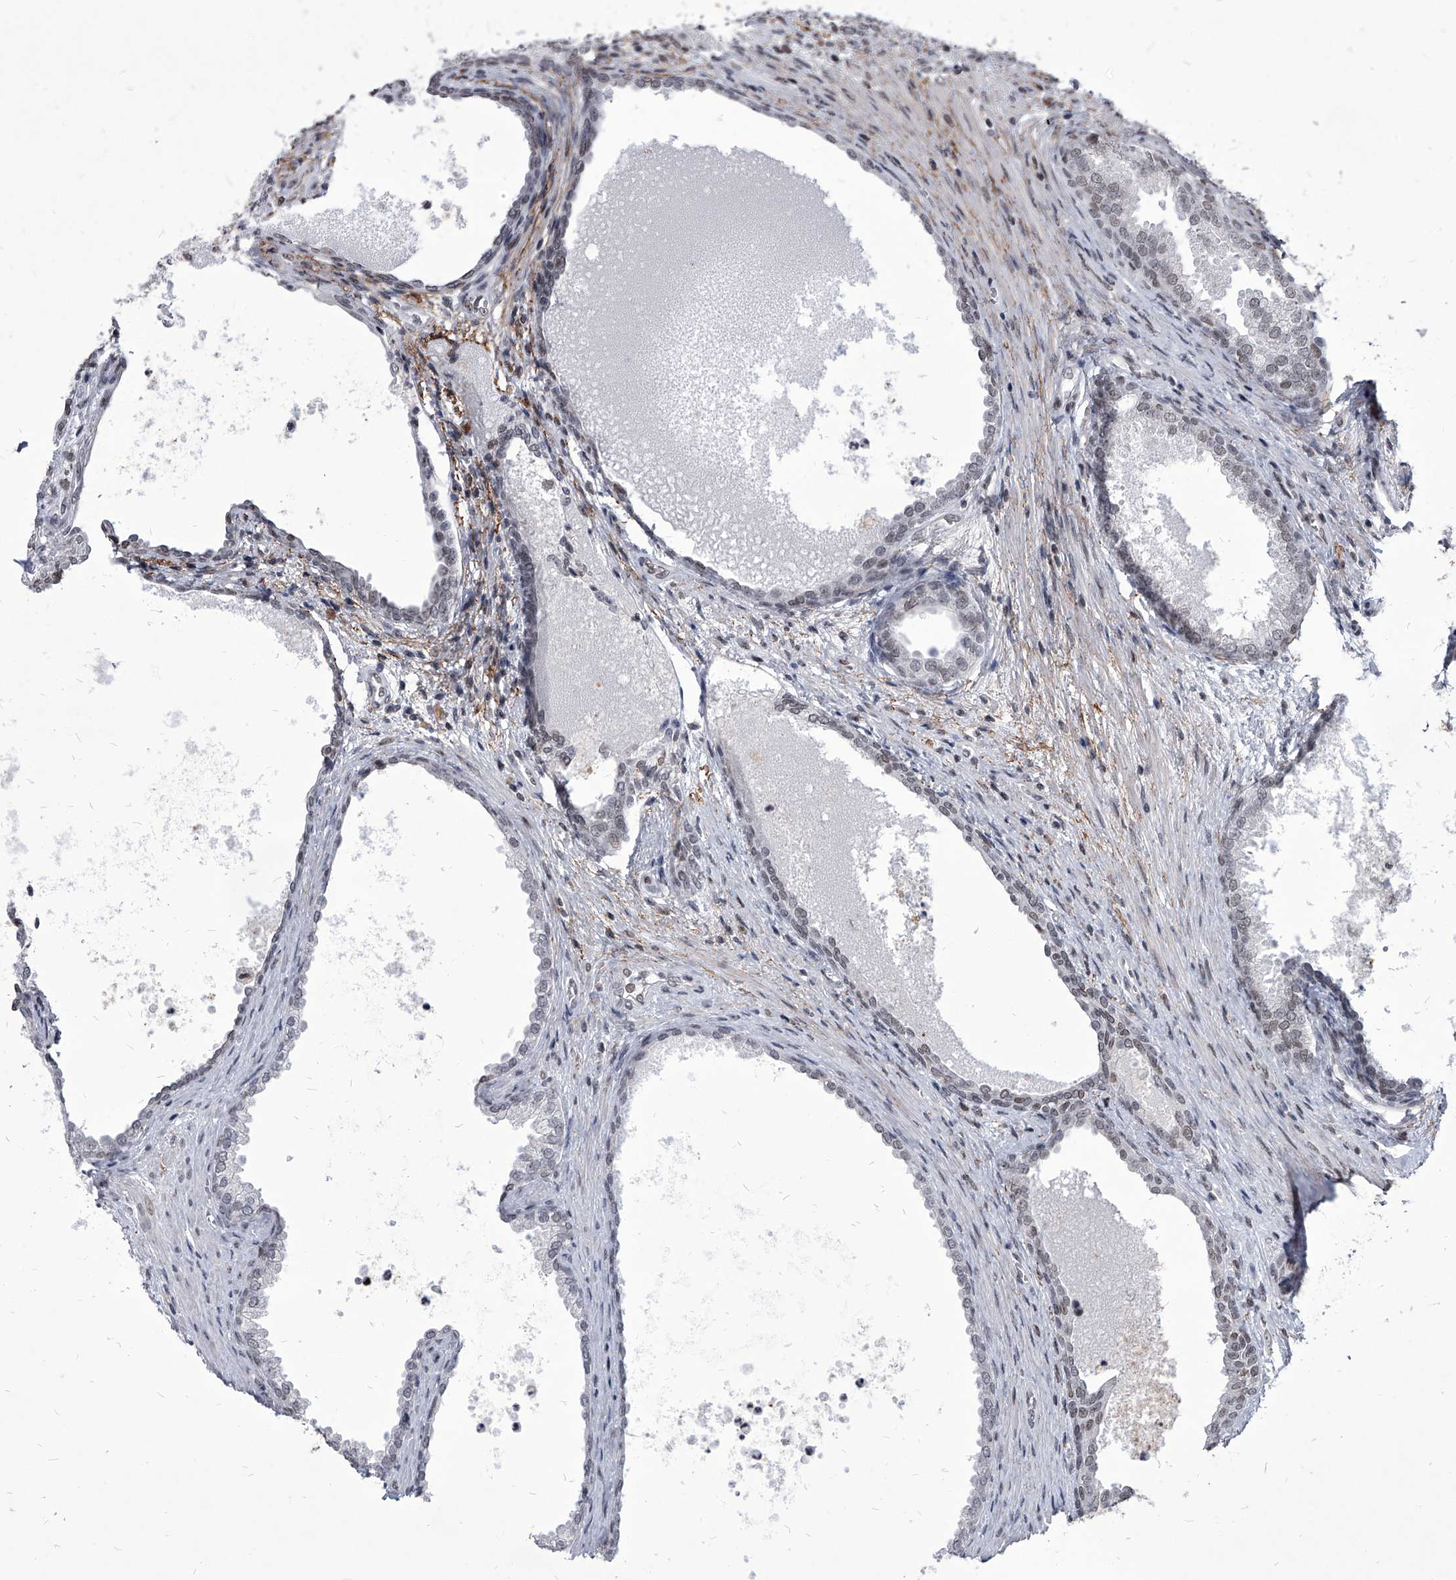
{"staining": {"intensity": "moderate", "quantity": "<25%", "location": "nuclear"}, "tissue": "prostate", "cell_type": "Glandular cells", "image_type": "normal", "snomed": [{"axis": "morphology", "description": "Normal tissue, NOS"}, {"axis": "topography", "description": "Prostate"}], "caption": "Protein expression analysis of unremarkable human prostate reveals moderate nuclear positivity in approximately <25% of glandular cells. Ihc stains the protein in brown and the nuclei are stained blue.", "gene": "PPIL4", "patient": {"sex": "male", "age": 76}}